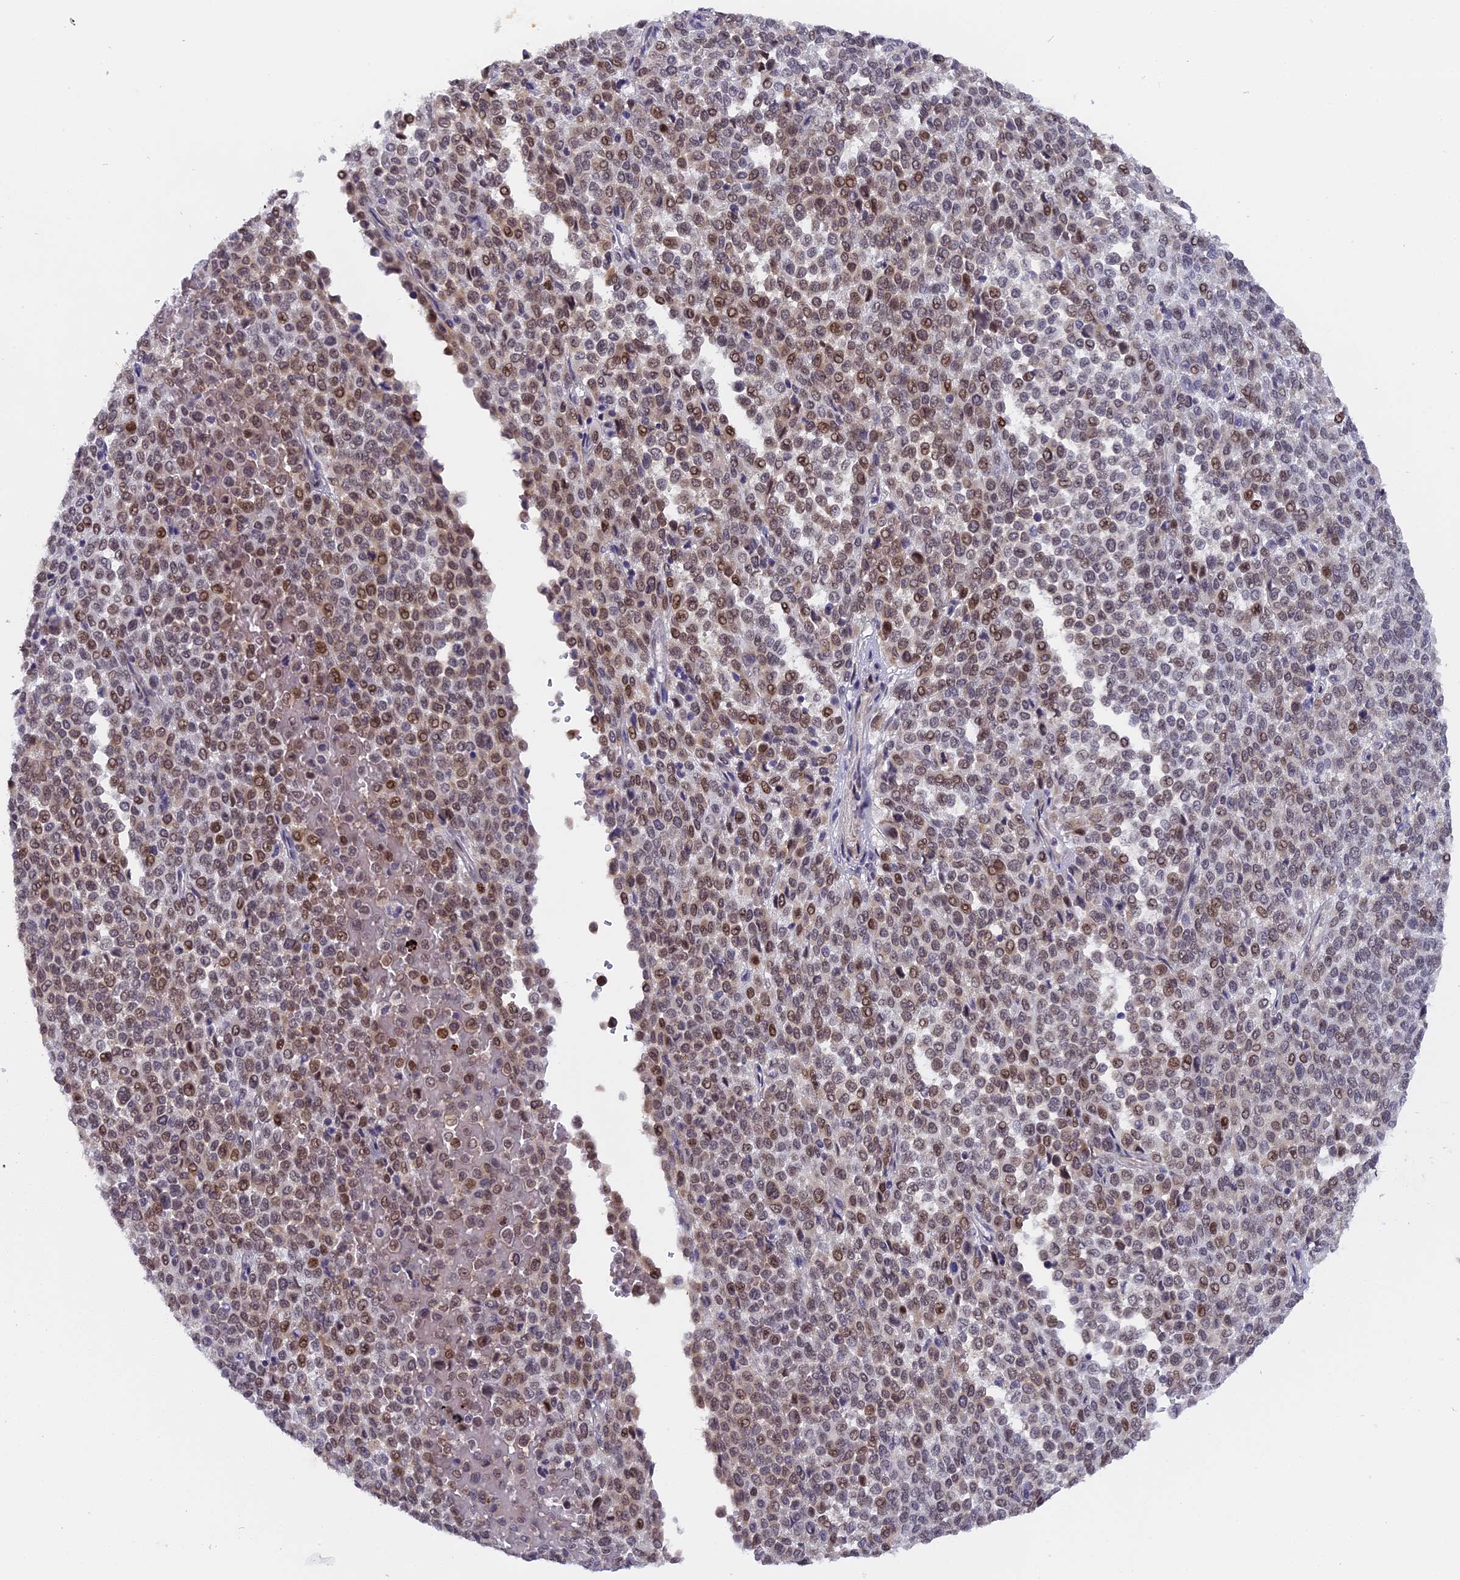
{"staining": {"intensity": "moderate", "quantity": "25%-75%", "location": "nuclear"}, "tissue": "melanoma", "cell_type": "Tumor cells", "image_type": "cancer", "snomed": [{"axis": "morphology", "description": "Malignant melanoma, Metastatic site"}, {"axis": "topography", "description": "Pancreas"}], "caption": "Protein staining displays moderate nuclear positivity in about 25%-75% of tumor cells in malignant melanoma (metastatic site).", "gene": "PYGO1", "patient": {"sex": "female", "age": 30}}